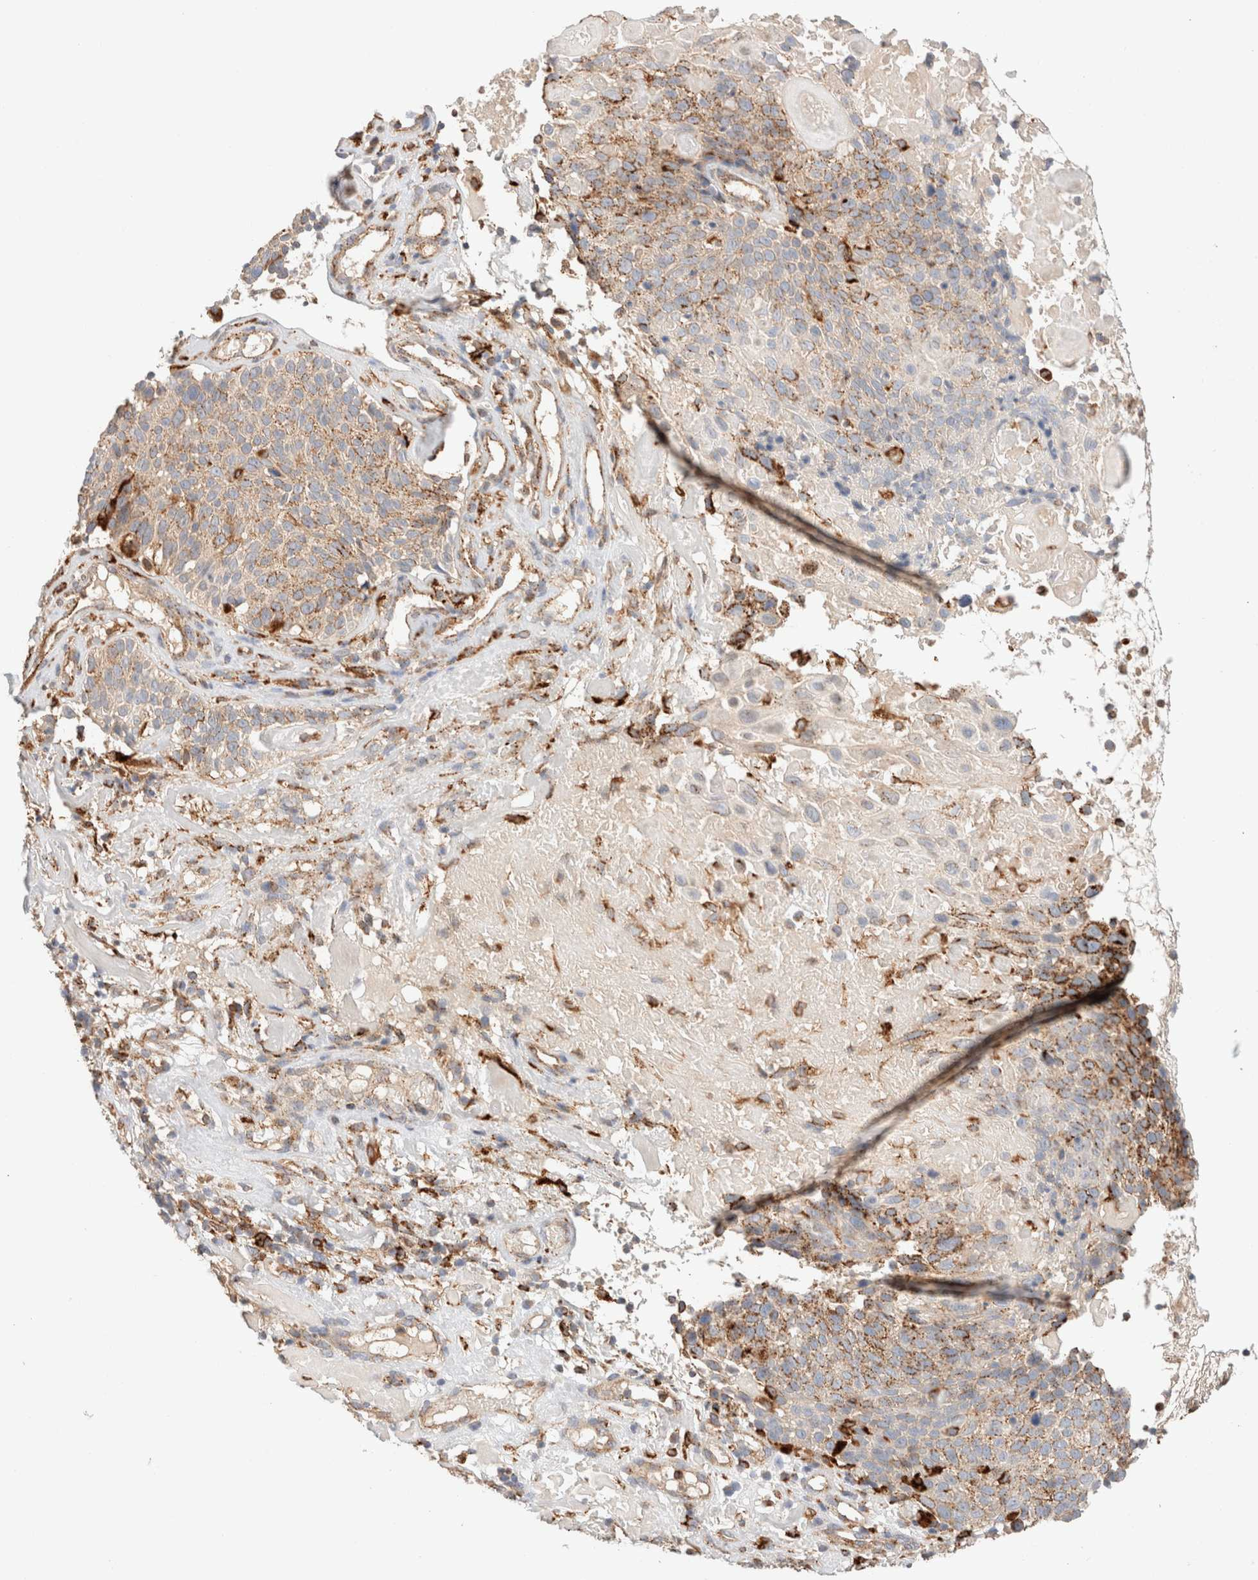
{"staining": {"intensity": "moderate", "quantity": "25%-75%", "location": "cytoplasmic/membranous"}, "tissue": "cervical cancer", "cell_type": "Tumor cells", "image_type": "cancer", "snomed": [{"axis": "morphology", "description": "Squamous cell carcinoma, NOS"}, {"axis": "topography", "description": "Cervix"}], "caption": "Immunohistochemistry (IHC) of human cervical squamous cell carcinoma shows medium levels of moderate cytoplasmic/membranous positivity in about 25%-75% of tumor cells.", "gene": "RABEPK", "patient": {"sex": "female", "age": 74}}